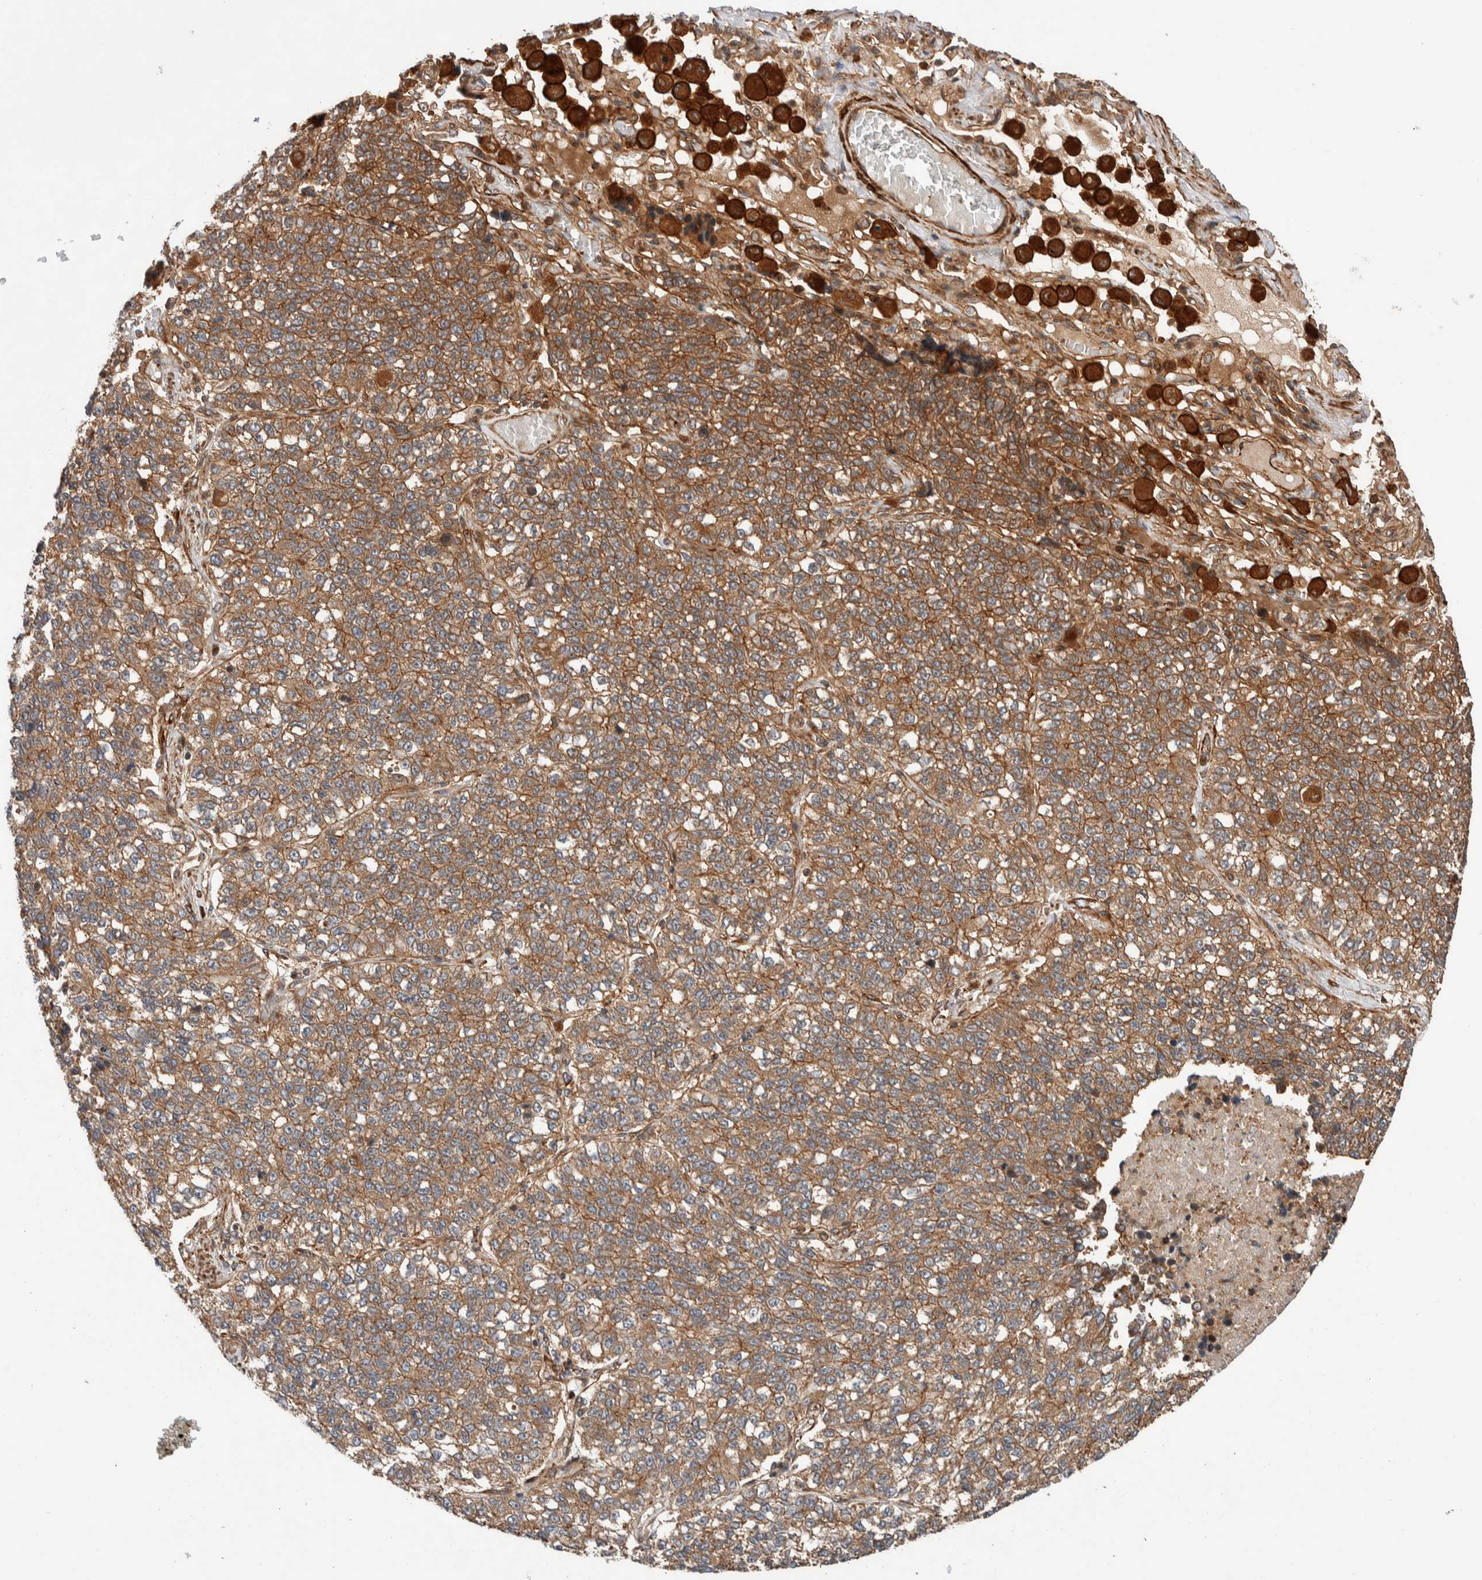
{"staining": {"intensity": "moderate", "quantity": ">75%", "location": "cytoplasmic/membranous"}, "tissue": "lung cancer", "cell_type": "Tumor cells", "image_type": "cancer", "snomed": [{"axis": "morphology", "description": "Adenocarcinoma, NOS"}, {"axis": "topography", "description": "Lung"}], "caption": "Lung cancer stained with DAB (3,3'-diaminobenzidine) immunohistochemistry (IHC) demonstrates medium levels of moderate cytoplasmic/membranous positivity in approximately >75% of tumor cells. Using DAB (brown) and hematoxylin (blue) stains, captured at high magnification using brightfield microscopy.", "gene": "SYNRG", "patient": {"sex": "male", "age": 49}}